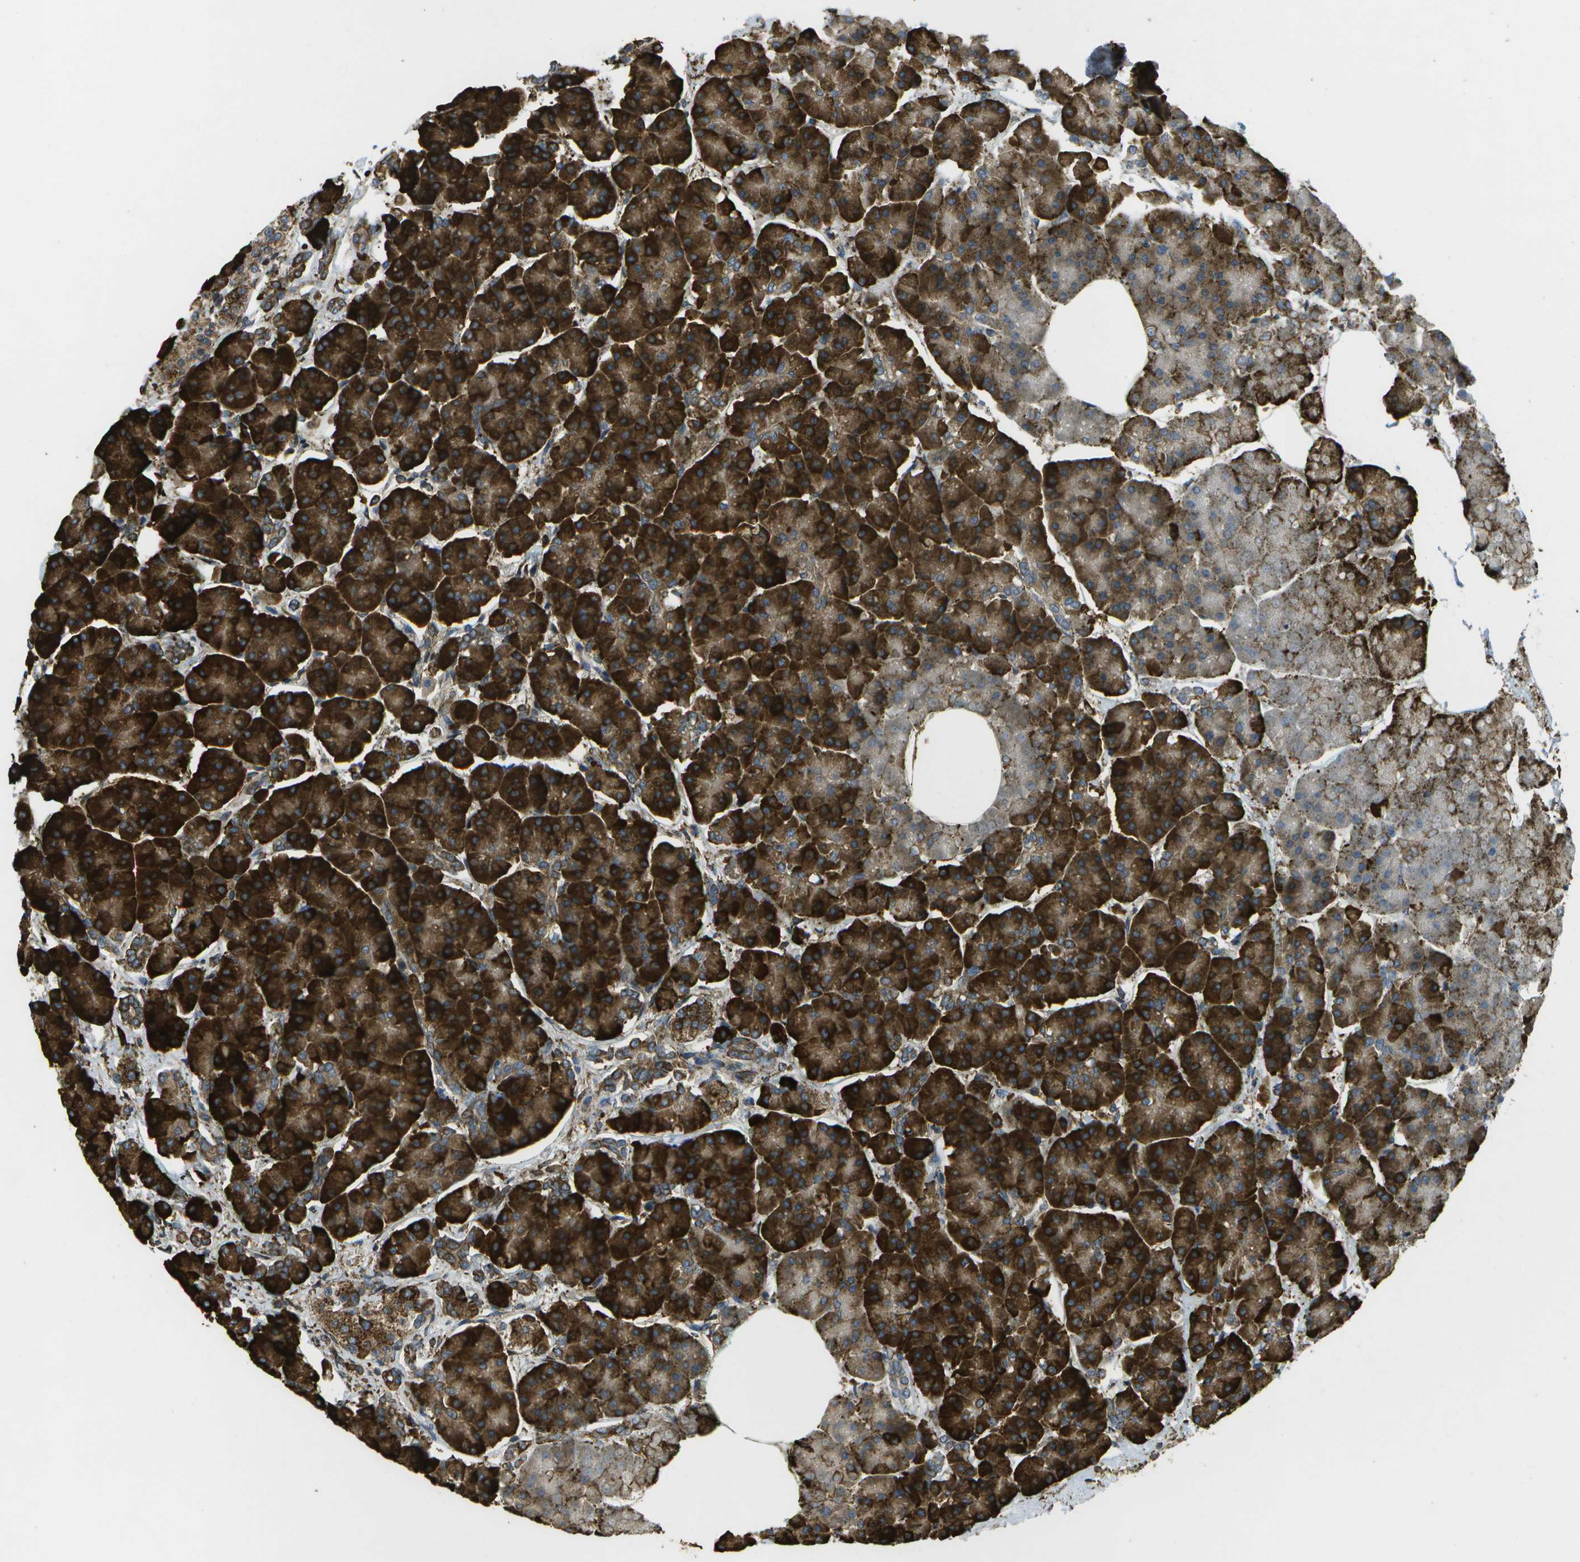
{"staining": {"intensity": "strong", "quantity": ">75%", "location": "cytoplasmic/membranous"}, "tissue": "pancreas", "cell_type": "Exocrine glandular cells", "image_type": "normal", "snomed": [{"axis": "morphology", "description": "Normal tissue, NOS"}, {"axis": "topography", "description": "Pancreas"}], "caption": "Immunohistochemical staining of unremarkable pancreas exhibits >75% levels of strong cytoplasmic/membranous protein staining in about >75% of exocrine glandular cells. (IHC, brightfield microscopy, high magnification).", "gene": "PDIA4", "patient": {"sex": "female", "age": 70}}